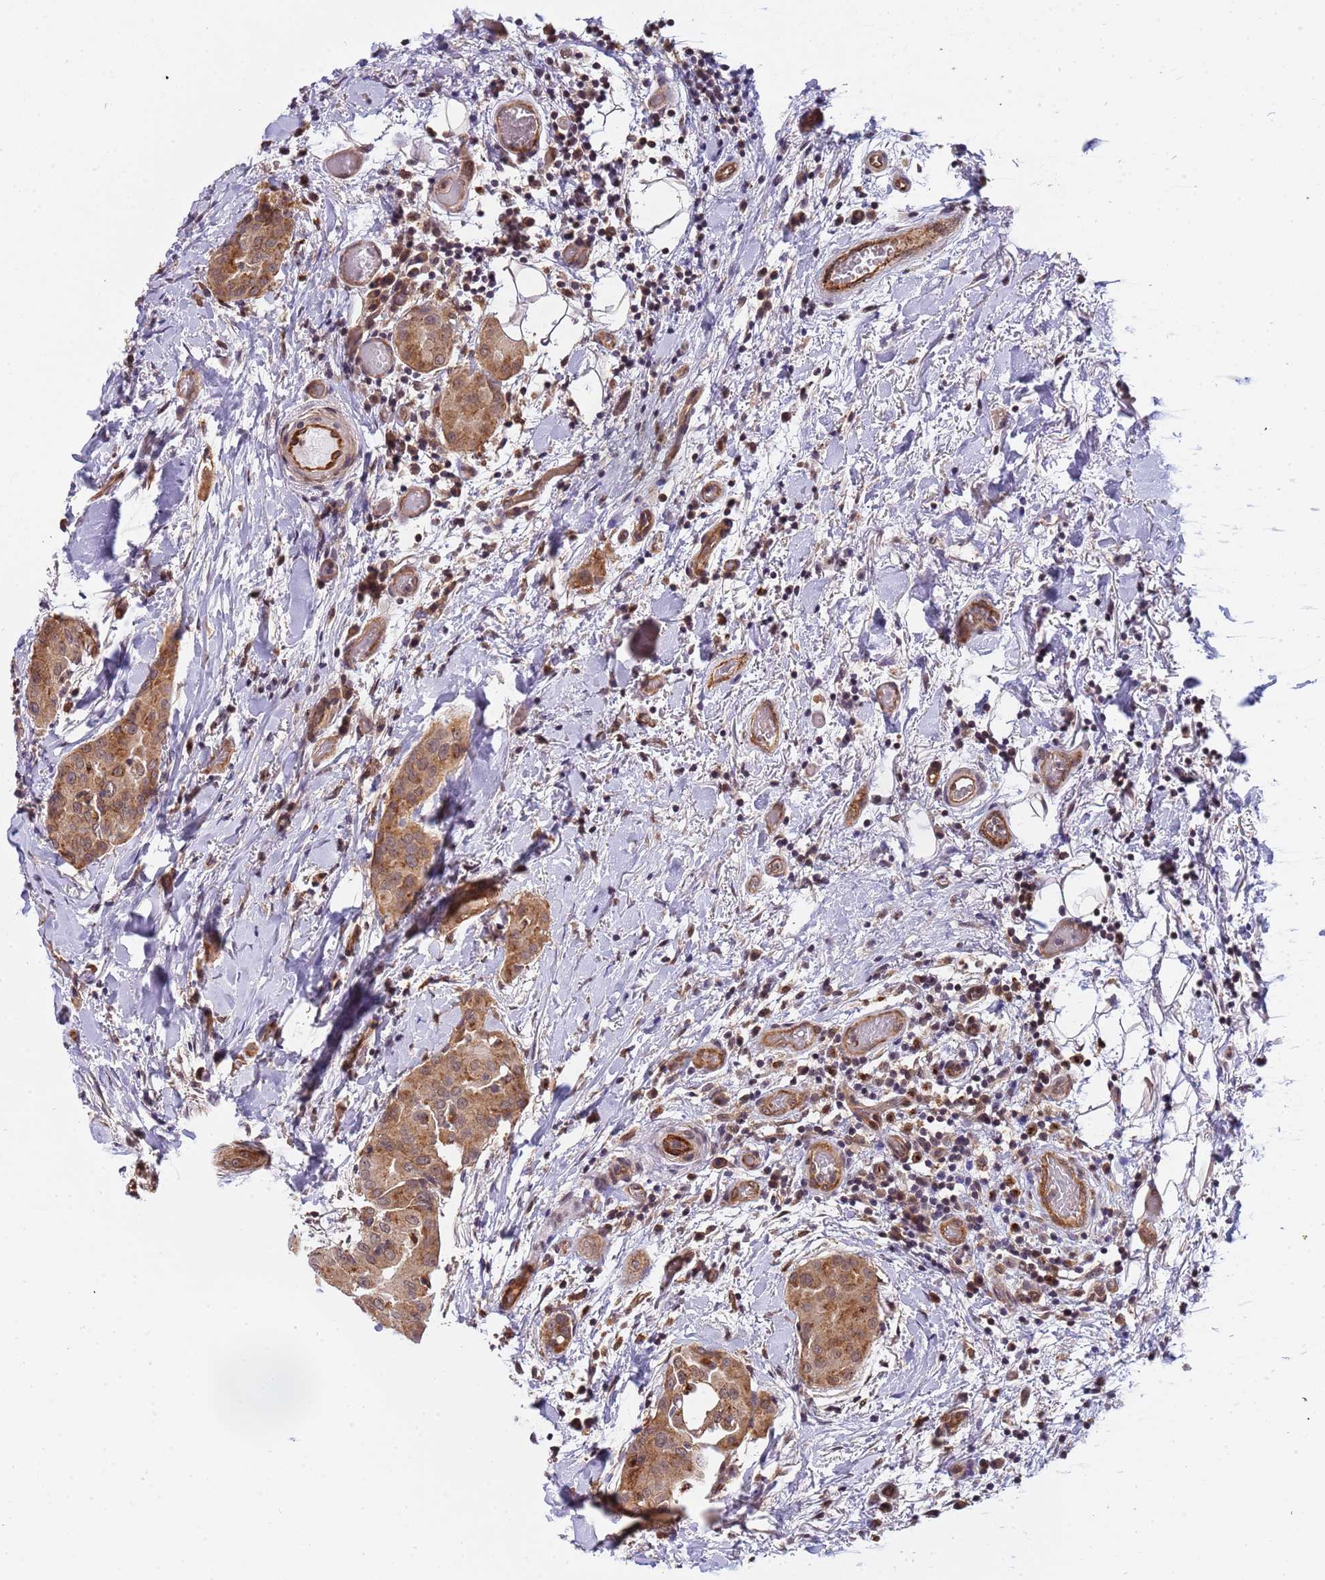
{"staining": {"intensity": "moderate", "quantity": ">75%", "location": "cytoplasmic/membranous,nuclear"}, "tissue": "thyroid cancer", "cell_type": "Tumor cells", "image_type": "cancer", "snomed": [{"axis": "morphology", "description": "Papillary adenocarcinoma, NOS"}, {"axis": "topography", "description": "Thyroid gland"}], "caption": "Protein expression analysis of papillary adenocarcinoma (thyroid) displays moderate cytoplasmic/membranous and nuclear expression in about >75% of tumor cells. (DAB IHC with brightfield microscopy, high magnification).", "gene": "EMC2", "patient": {"sex": "male", "age": 33}}